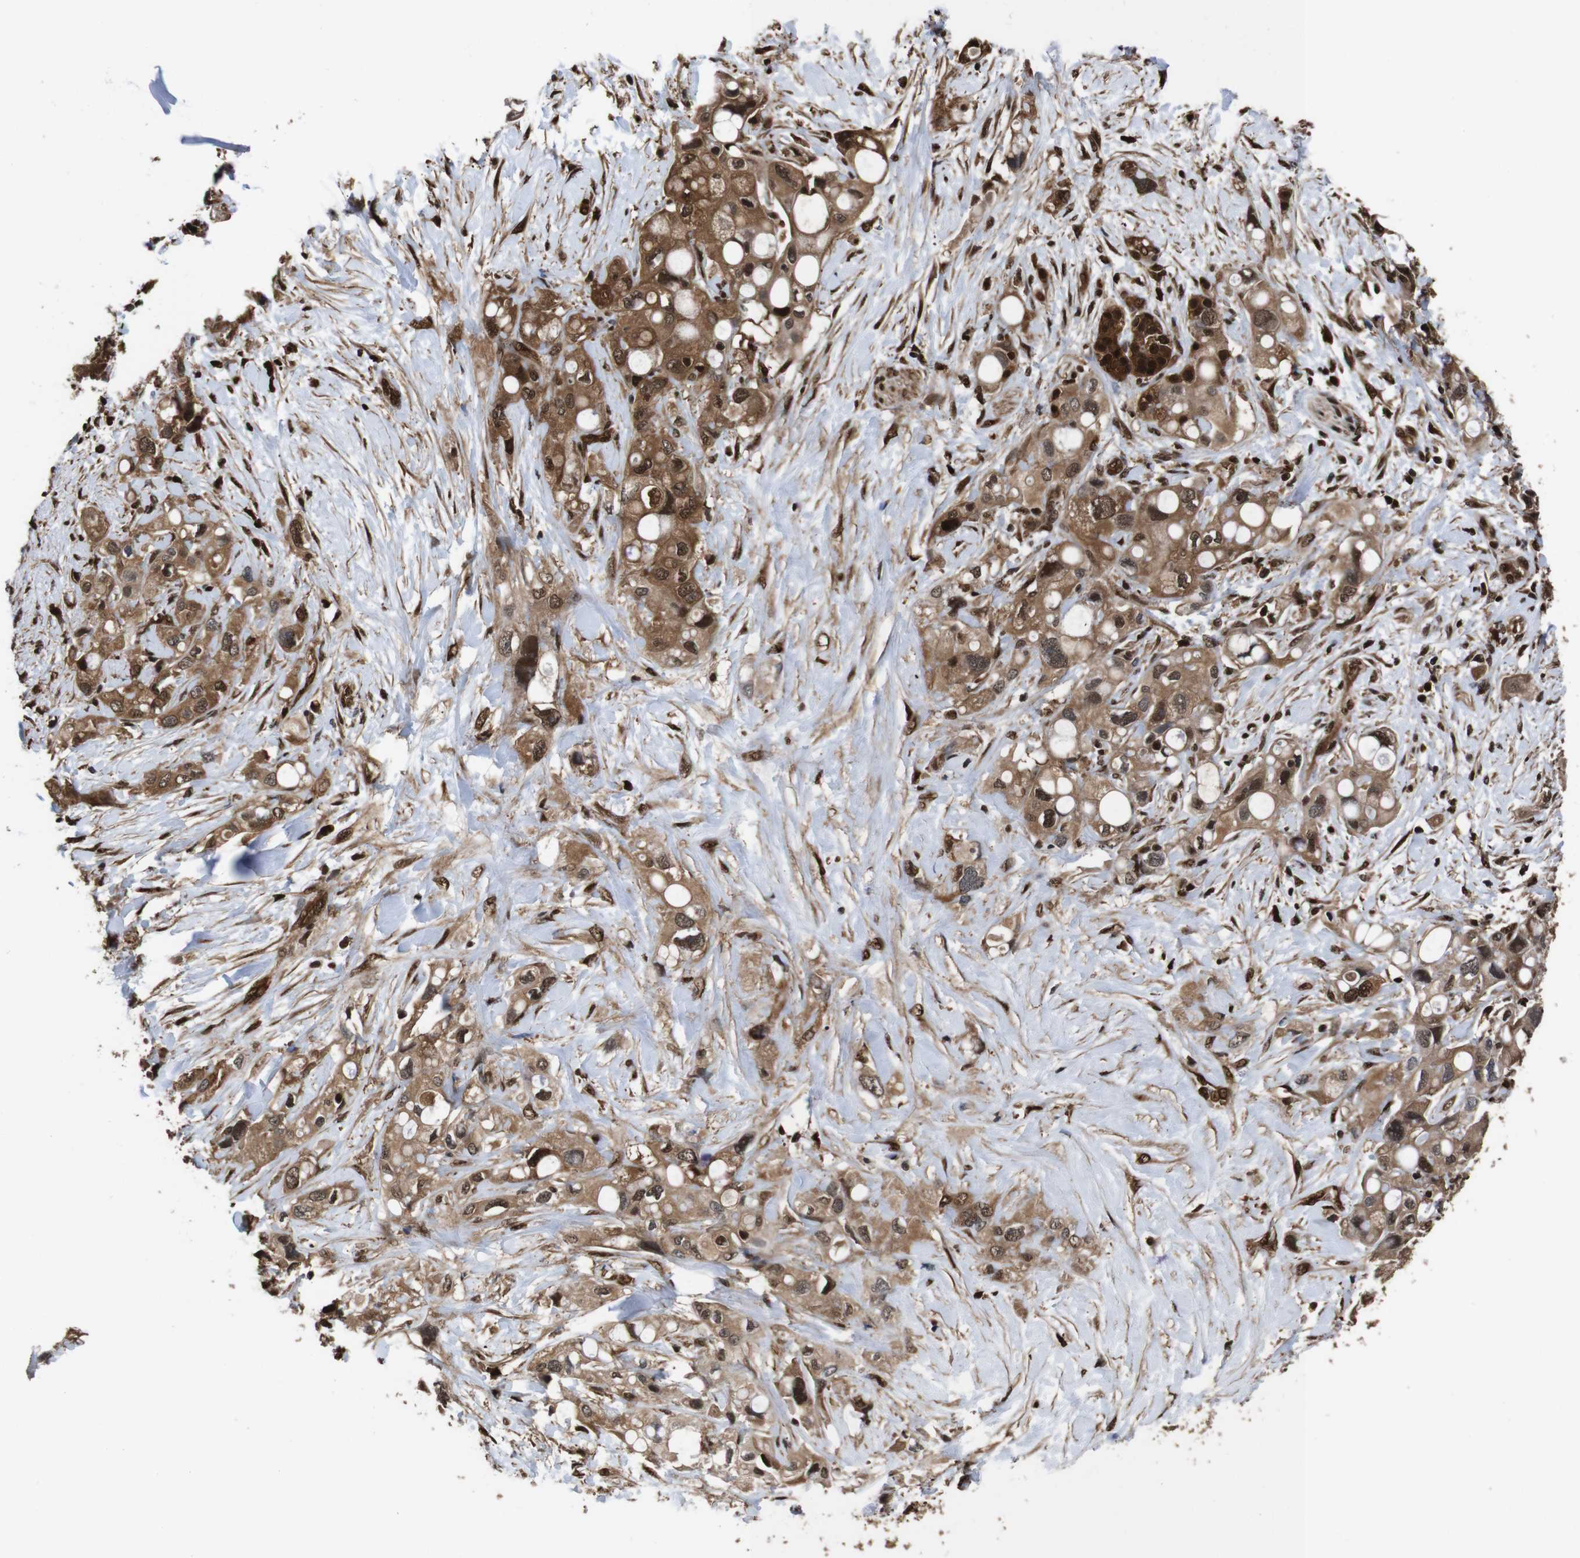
{"staining": {"intensity": "moderate", "quantity": ">75%", "location": "cytoplasmic/membranous,nuclear"}, "tissue": "pancreatic cancer", "cell_type": "Tumor cells", "image_type": "cancer", "snomed": [{"axis": "morphology", "description": "Adenocarcinoma, NOS"}, {"axis": "topography", "description": "Pancreas"}], "caption": "About >75% of tumor cells in adenocarcinoma (pancreatic) display moderate cytoplasmic/membranous and nuclear protein staining as visualized by brown immunohistochemical staining.", "gene": "VCP", "patient": {"sex": "female", "age": 56}}